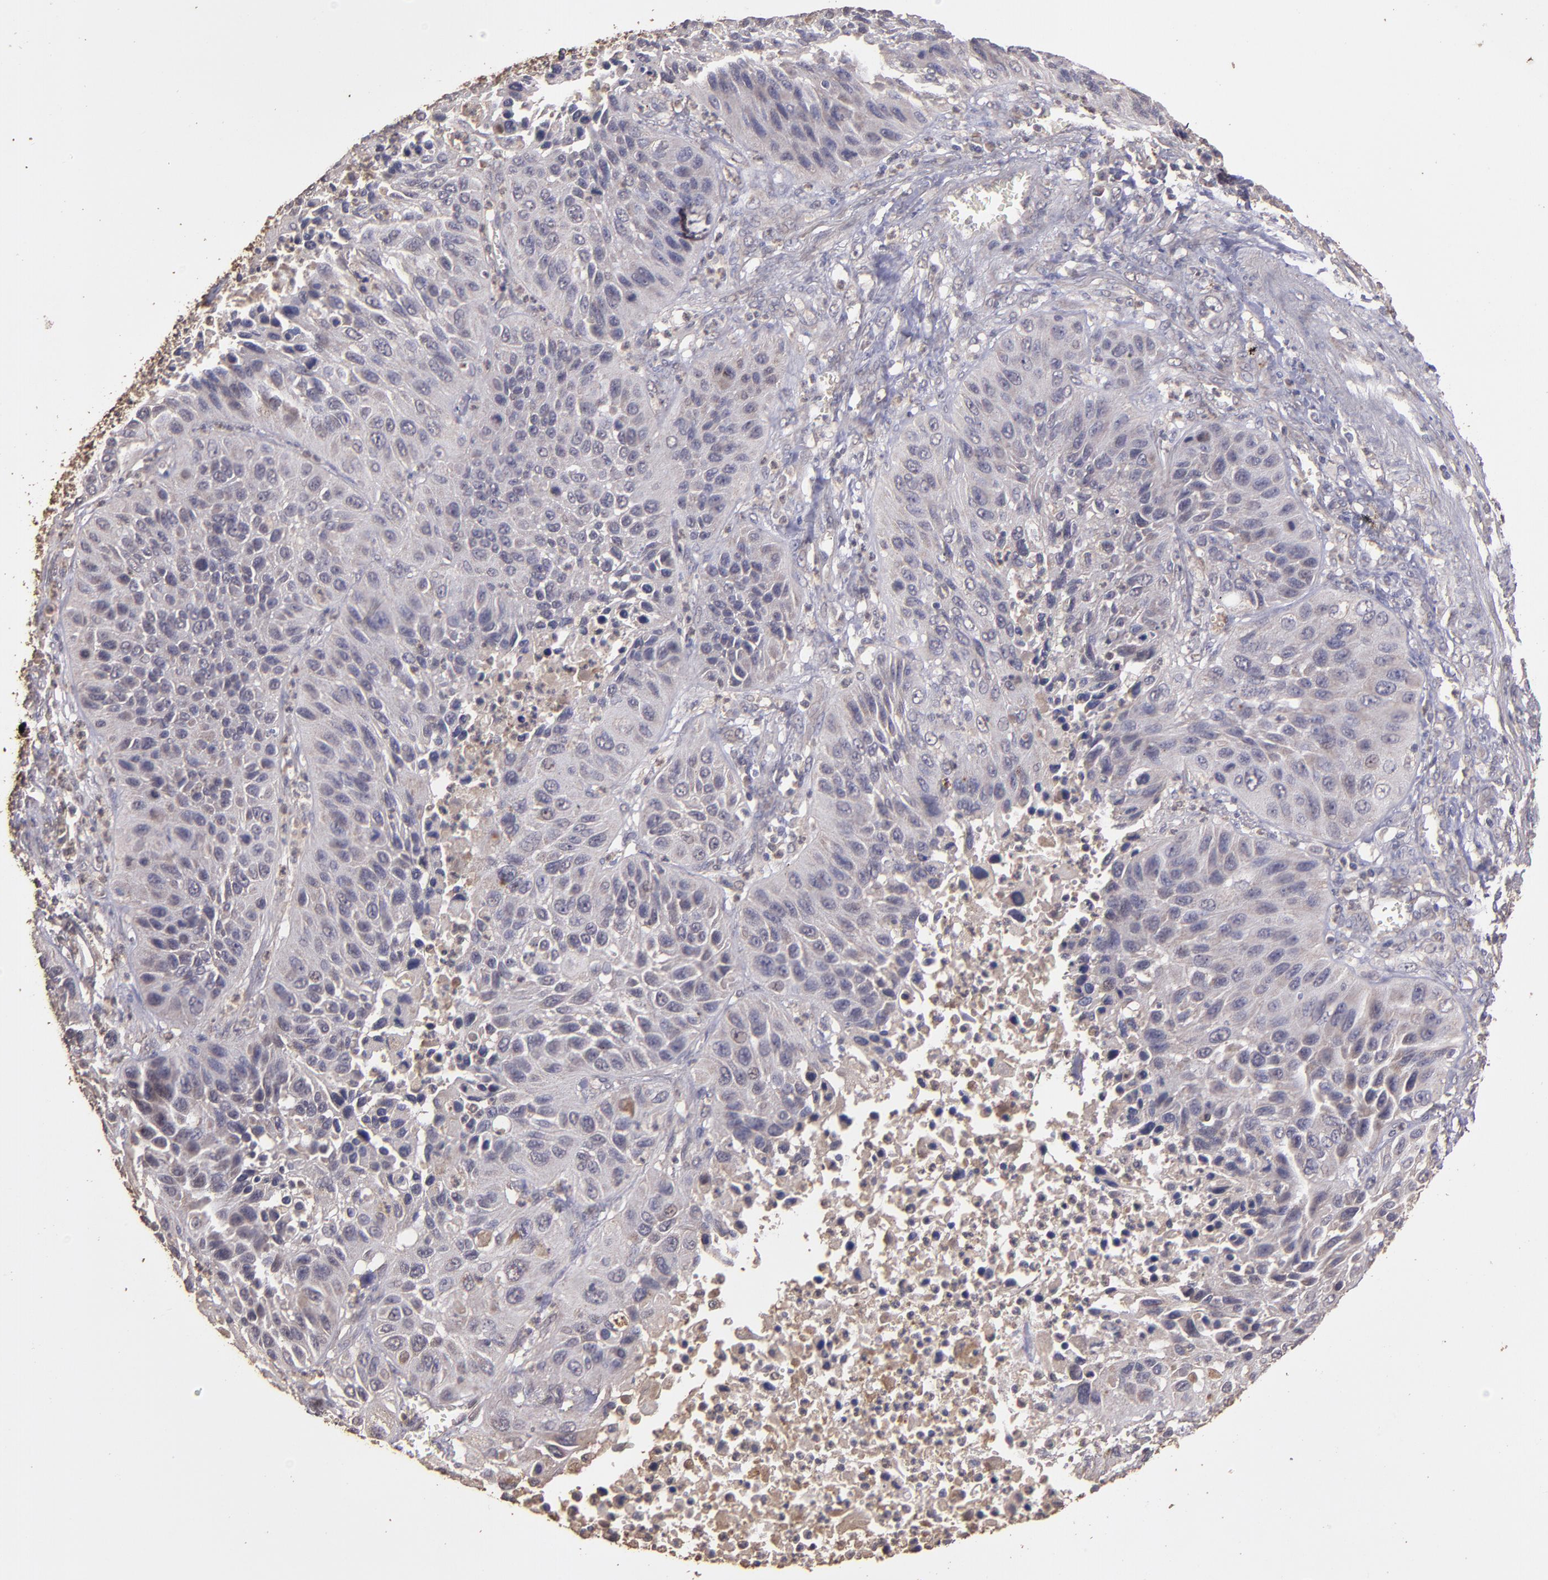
{"staining": {"intensity": "weak", "quantity": "25%-75%", "location": "nuclear"}, "tissue": "lung cancer", "cell_type": "Tumor cells", "image_type": "cancer", "snomed": [{"axis": "morphology", "description": "Squamous cell carcinoma, NOS"}, {"axis": "topography", "description": "Lung"}], "caption": "There is low levels of weak nuclear staining in tumor cells of lung squamous cell carcinoma, as demonstrated by immunohistochemical staining (brown color).", "gene": "HECTD1", "patient": {"sex": "female", "age": 76}}